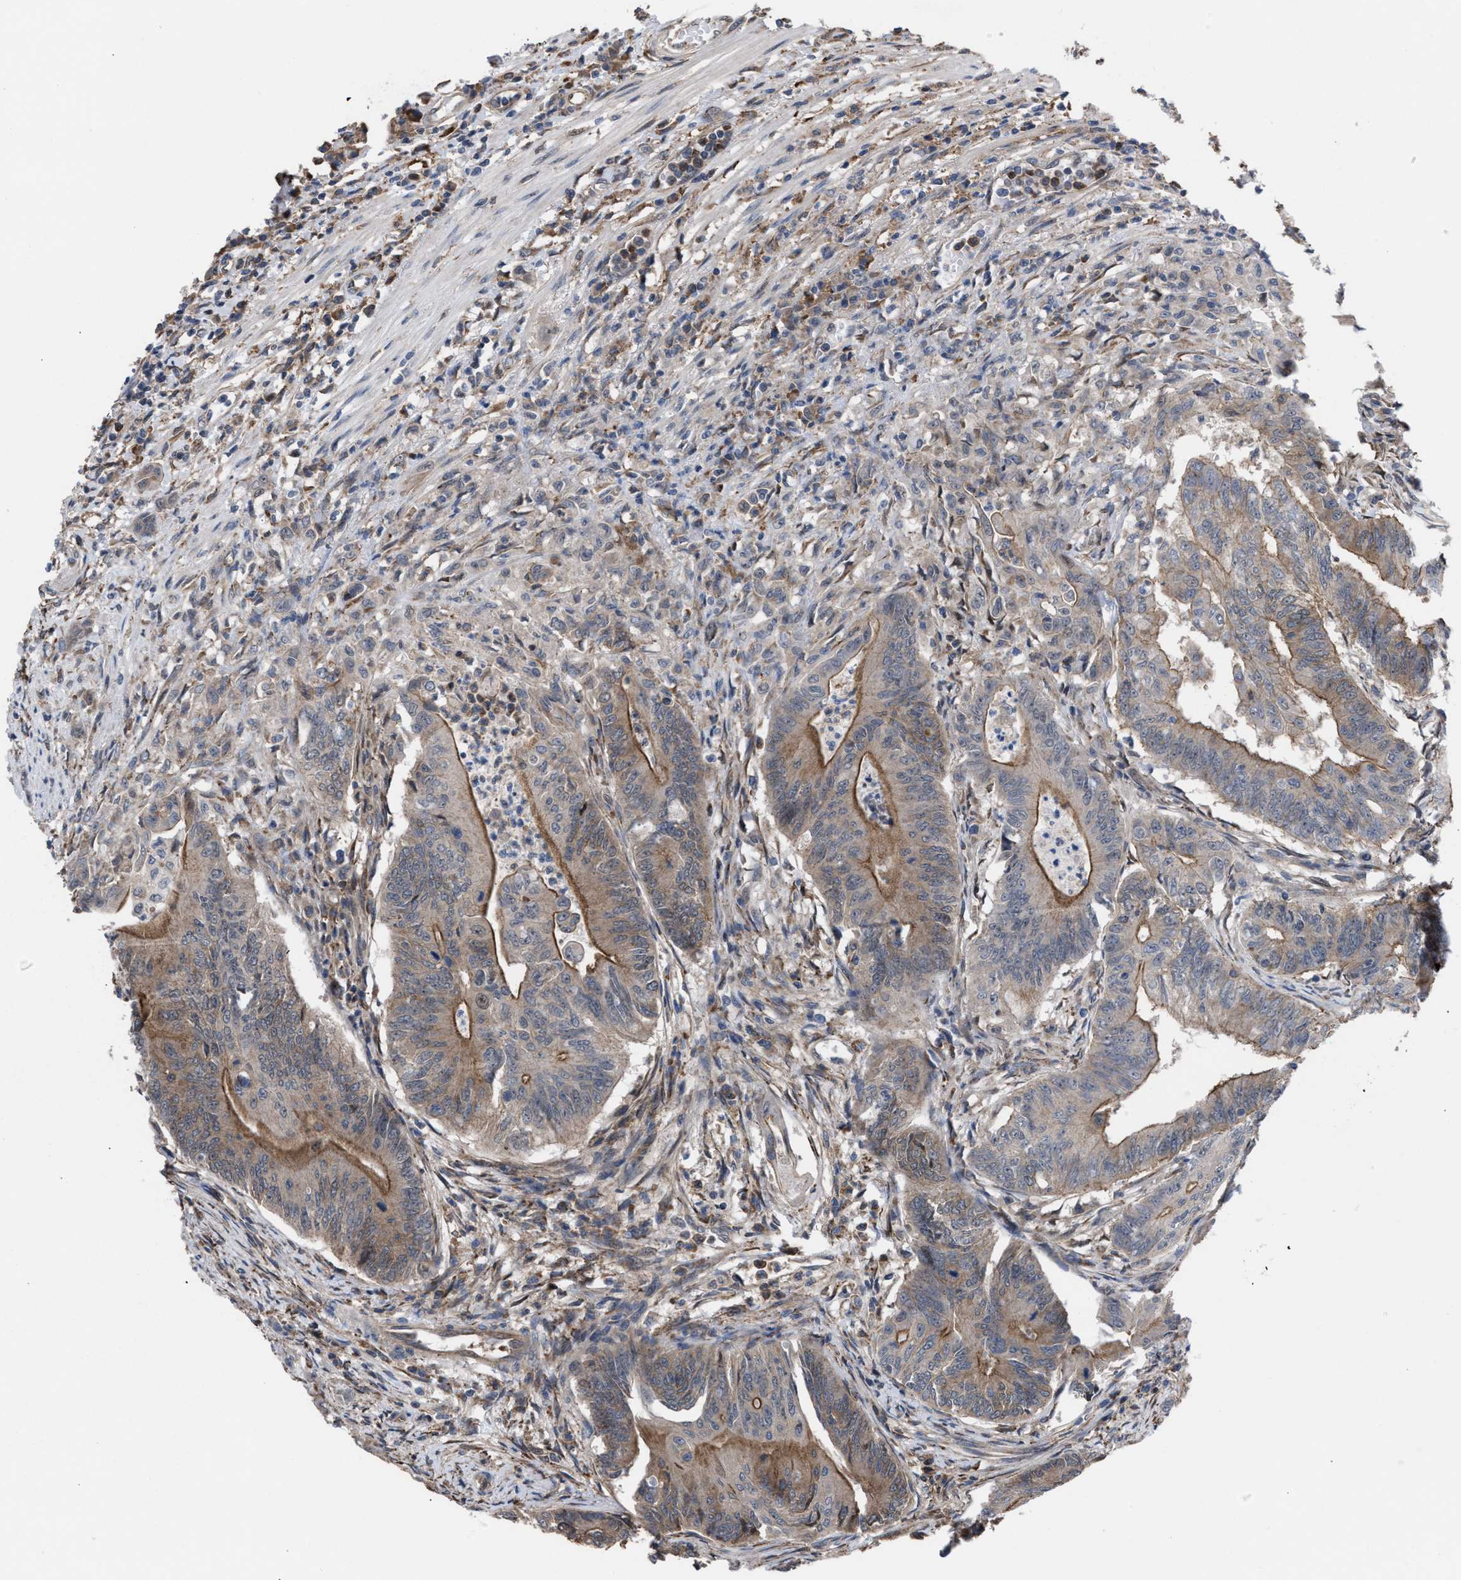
{"staining": {"intensity": "moderate", "quantity": ">75%", "location": "cytoplasmic/membranous"}, "tissue": "colorectal cancer", "cell_type": "Tumor cells", "image_type": "cancer", "snomed": [{"axis": "morphology", "description": "Adenoma, NOS"}, {"axis": "morphology", "description": "Adenocarcinoma, NOS"}, {"axis": "topography", "description": "Colon"}], "caption": "Tumor cells display medium levels of moderate cytoplasmic/membranous staining in approximately >75% of cells in colorectal cancer (adenocarcinoma). The staining is performed using DAB (3,3'-diaminobenzidine) brown chromogen to label protein expression. The nuclei are counter-stained blue using hematoxylin.", "gene": "TP53BP2", "patient": {"sex": "male", "age": 79}}